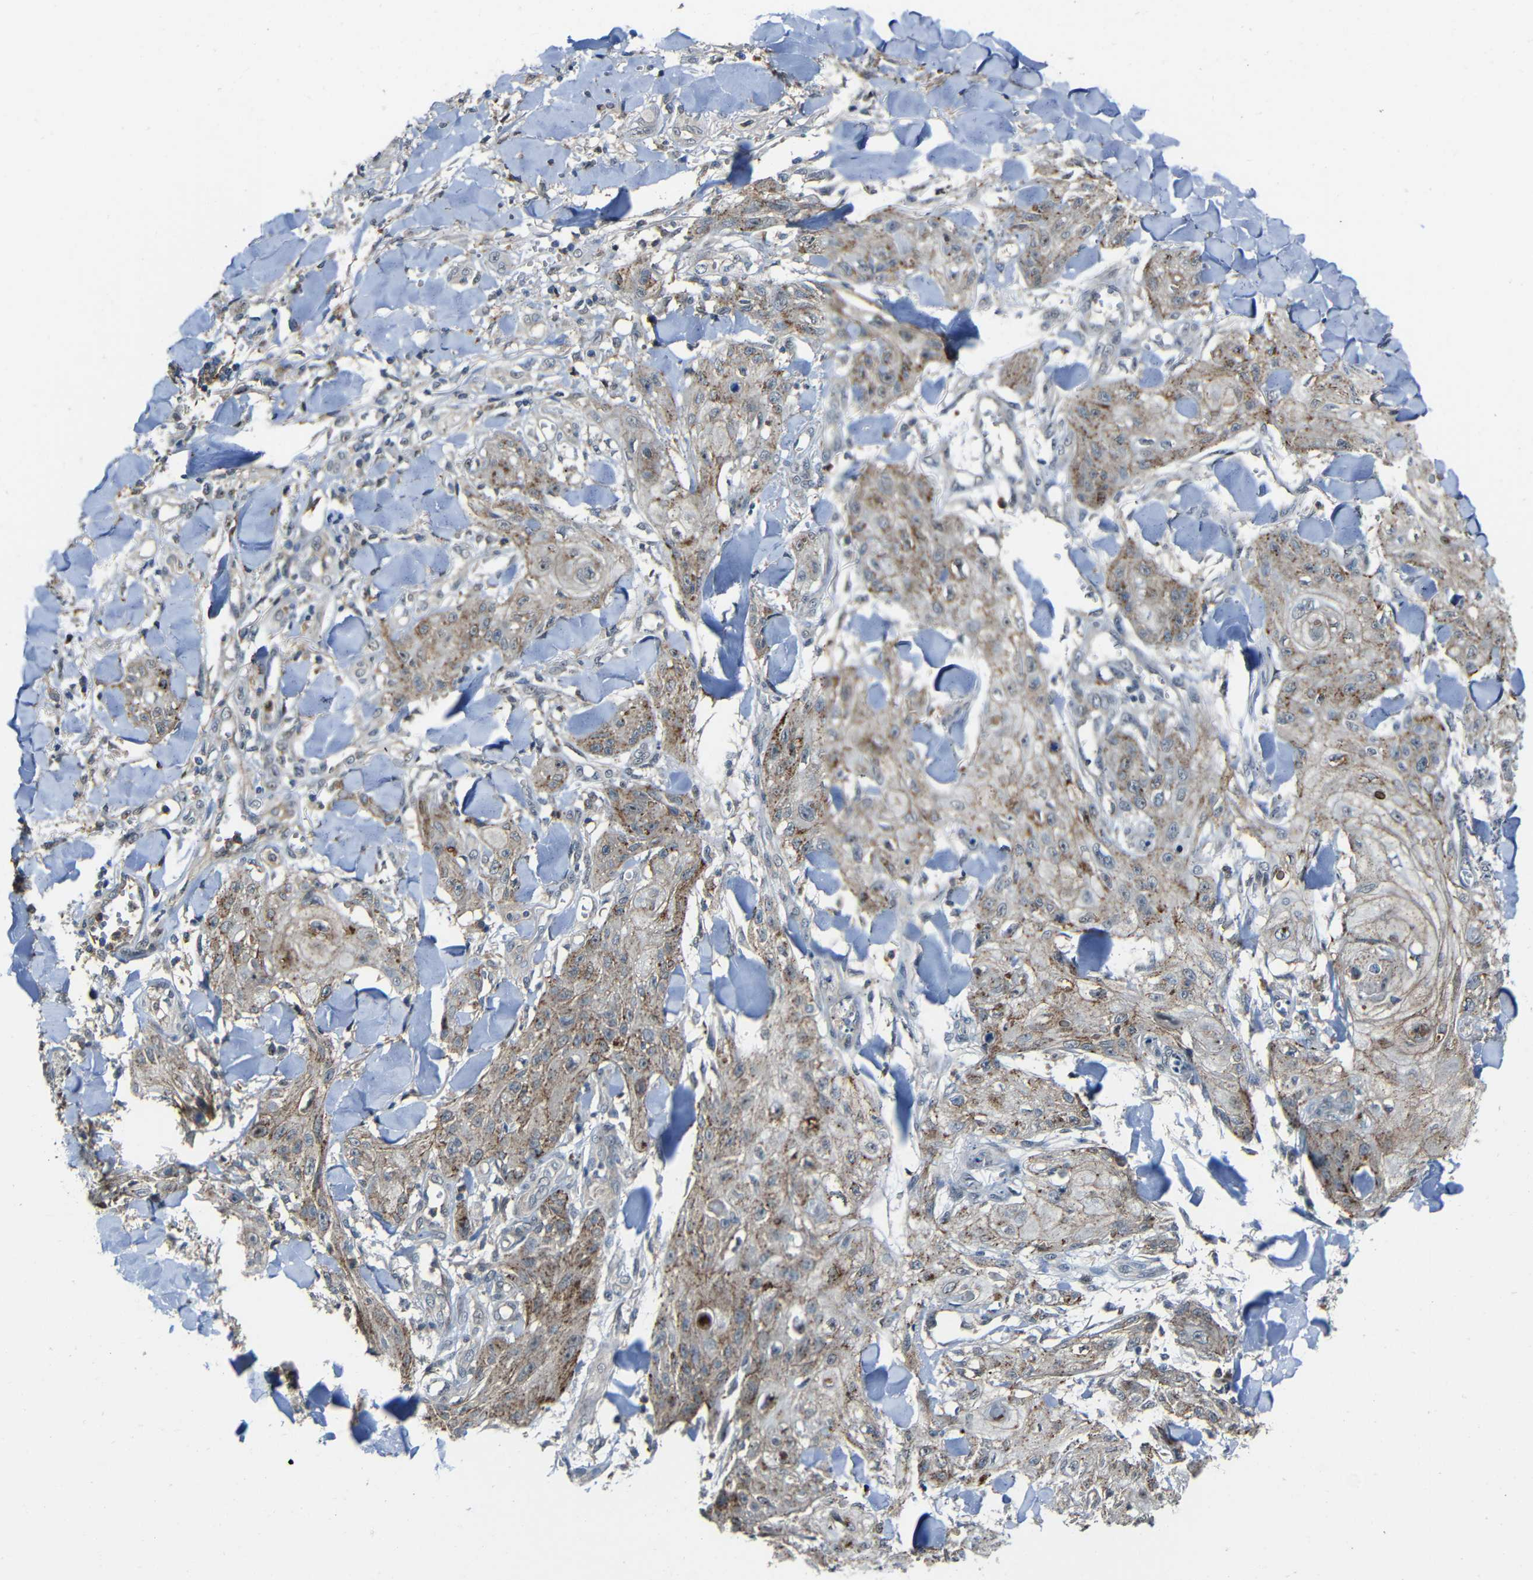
{"staining": {"intensity": "moderate", "quantity": "25%-75%", "location": "cytoplasmic/membranous"}, "tissue": "skin cancer", "cell_type": "Tumor cells", "image_type": "cancer", "snomed": [{"axis": "morphology", "description": "Squamous cell carcinoma, NOS"}, {"axis": "topography", "description": "Skin"}], "caption": "Tumor cells exhibit moderate cytoplasmic/membranous staining in approximately 25%-75% of cells in skin cancer. The staining was performed using DAB (3,3'-diaminobenzidine), with brown indicating positive protein expression. Nuclei are stained blue with hematoxylin.", "gene": "DNAJC5", "patient": {"sex": "male", "age": 74}}